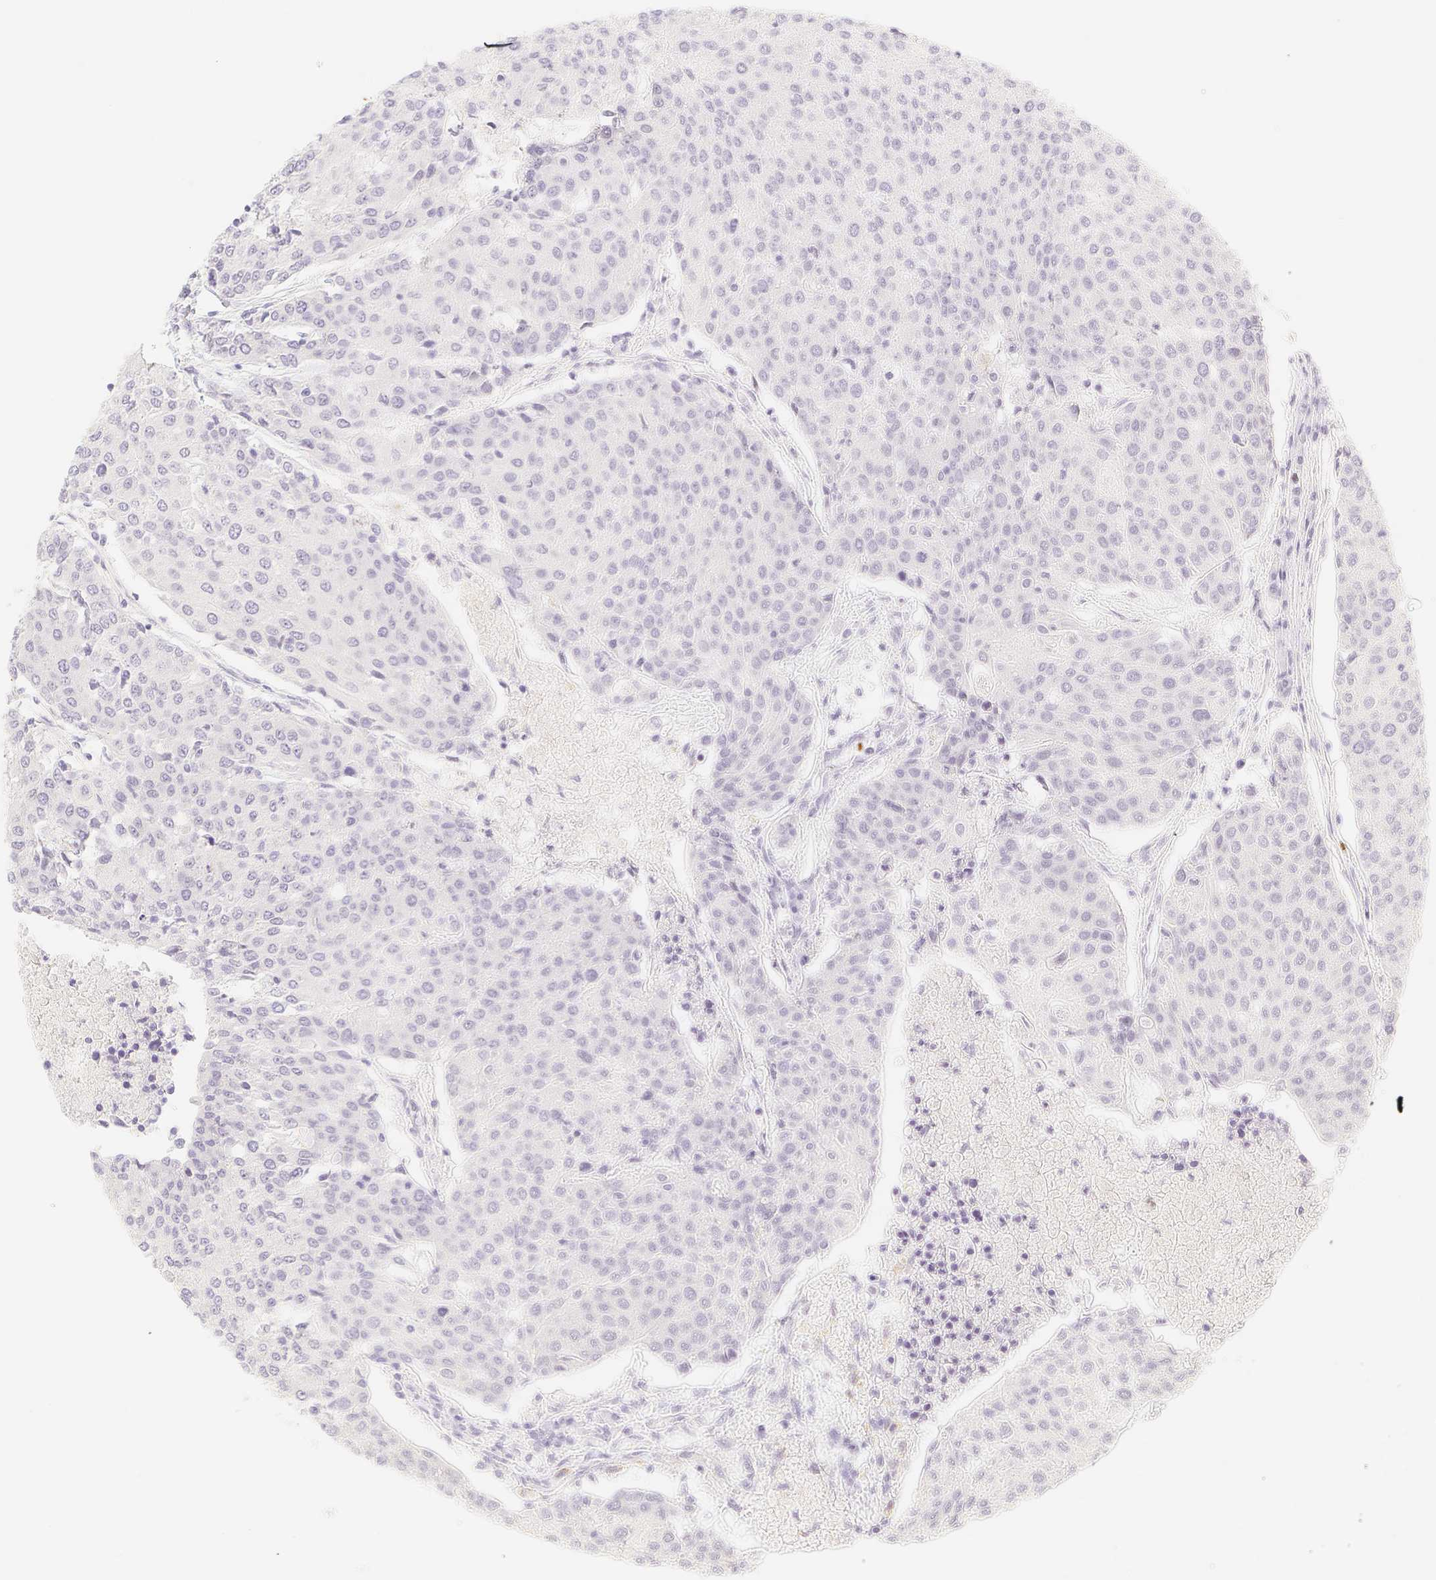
{"staining": {"intensity": "negative", "quantity": "none", "location": "none"}, "tissue": "urothelial cancer", "cell_type": "Tumor cells", "image_type": "cancer", "snomed": [{"axis": "morphology", "description": "Urothelial carcinoma, High grade"}, {"axis": "topography", "description": "Urinary bladder"}], "caption": "High magnification brightfield microscopy of urothelial carcinoma (high-grade) stained with DAB (brown) and counterstained with hematoxylin (blue): tumor cells show no significant positivity.", "gene": "PADI4", "patient": {"sex": "female", "age": 85}}